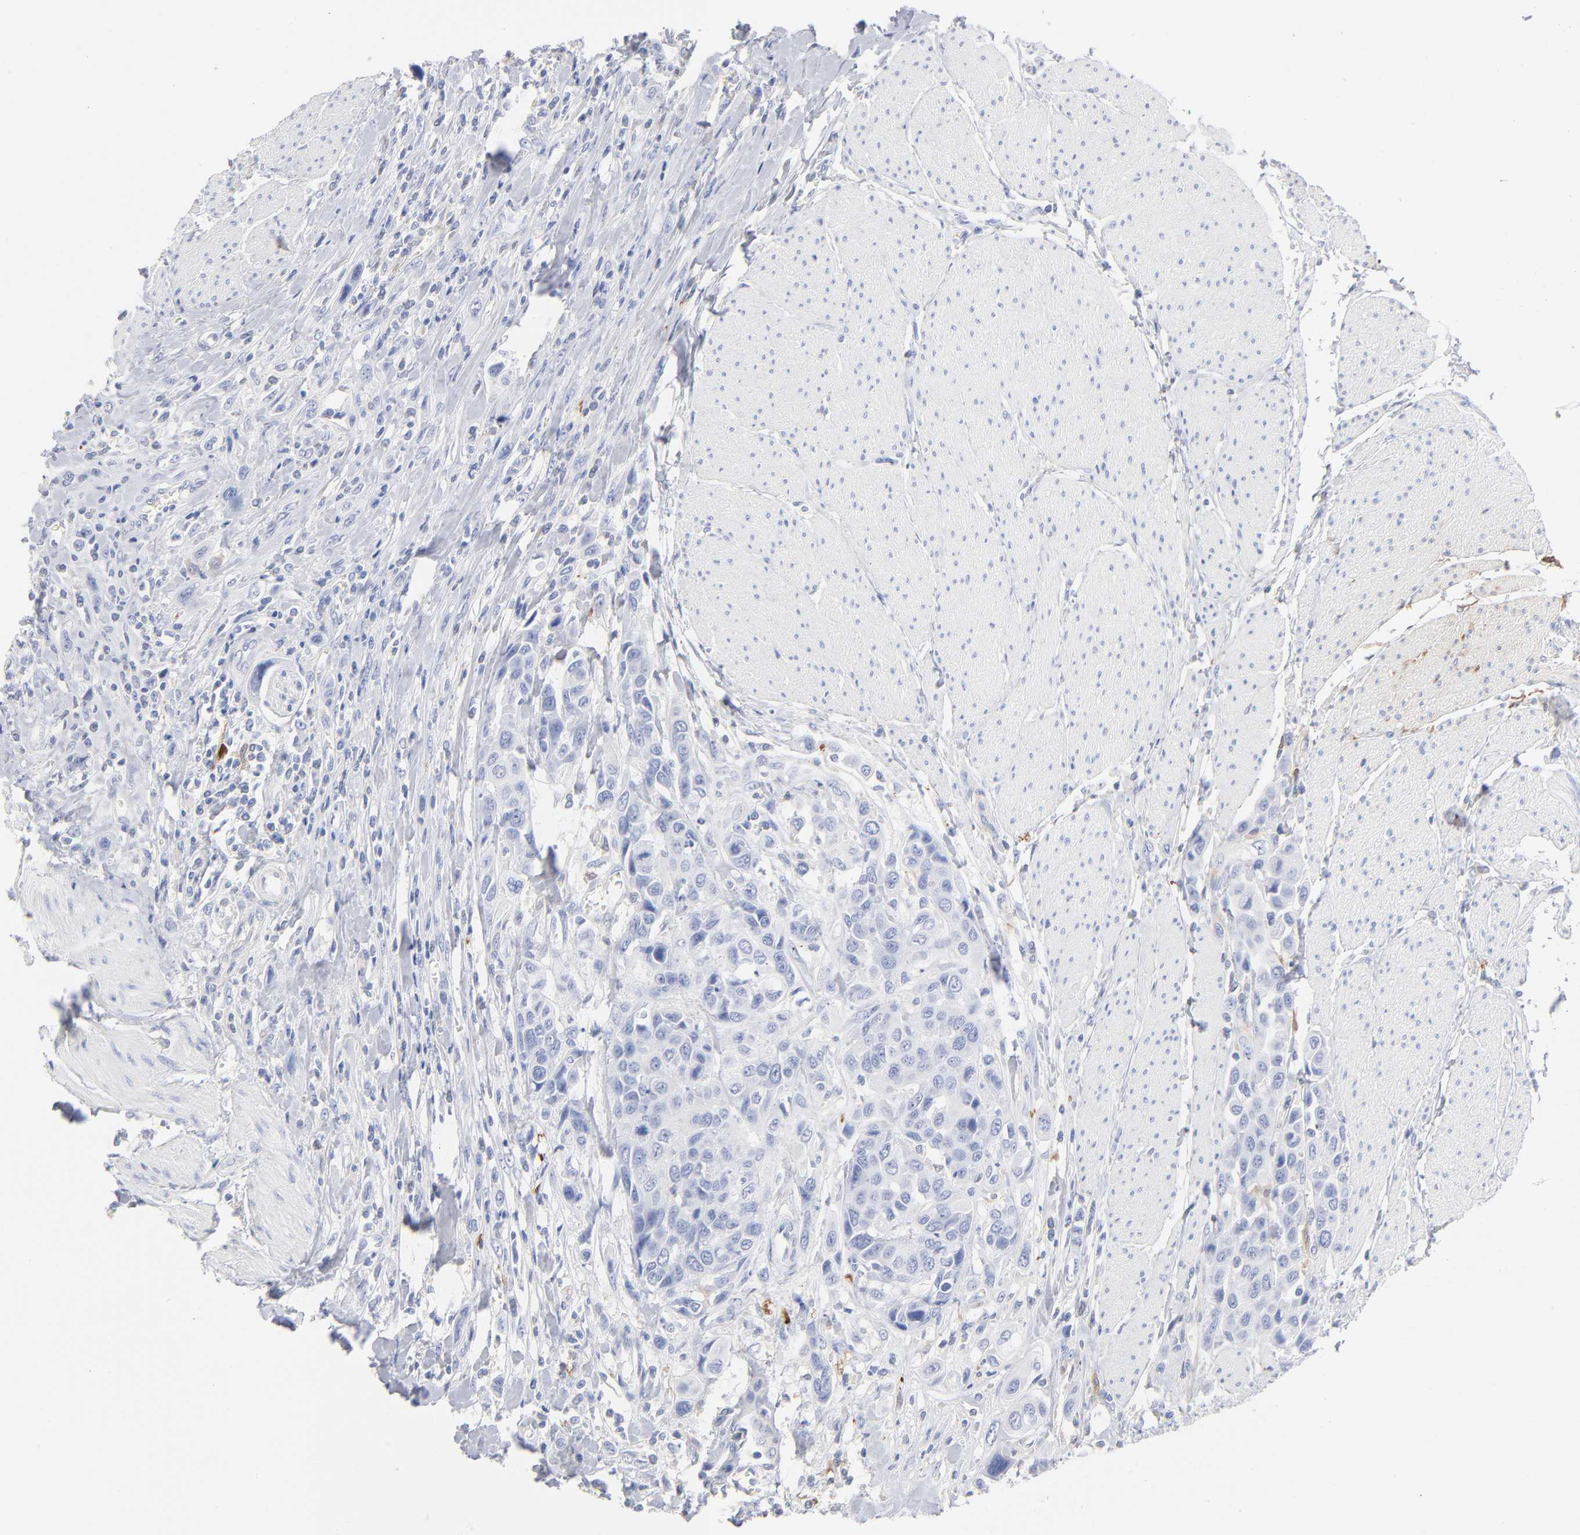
{"staining": {"intensity": "negative", "quantity": "none", "location": "none"}, "tissue": "urothelial cancer", "cell_type": "Tumor cells", "image_type": "cancer", "snomed": [{"axis": "morphology", "description": "Urothelial carcinoma, High grade"}, {"axis": "topography", "description": "Urinary bladder"}], "caption": "Tumor cells show no significant positivity in urothelial carcinoma (high-grade).", "gene": "IFIT2", "patient": {"sex": "male", "age": 50}}